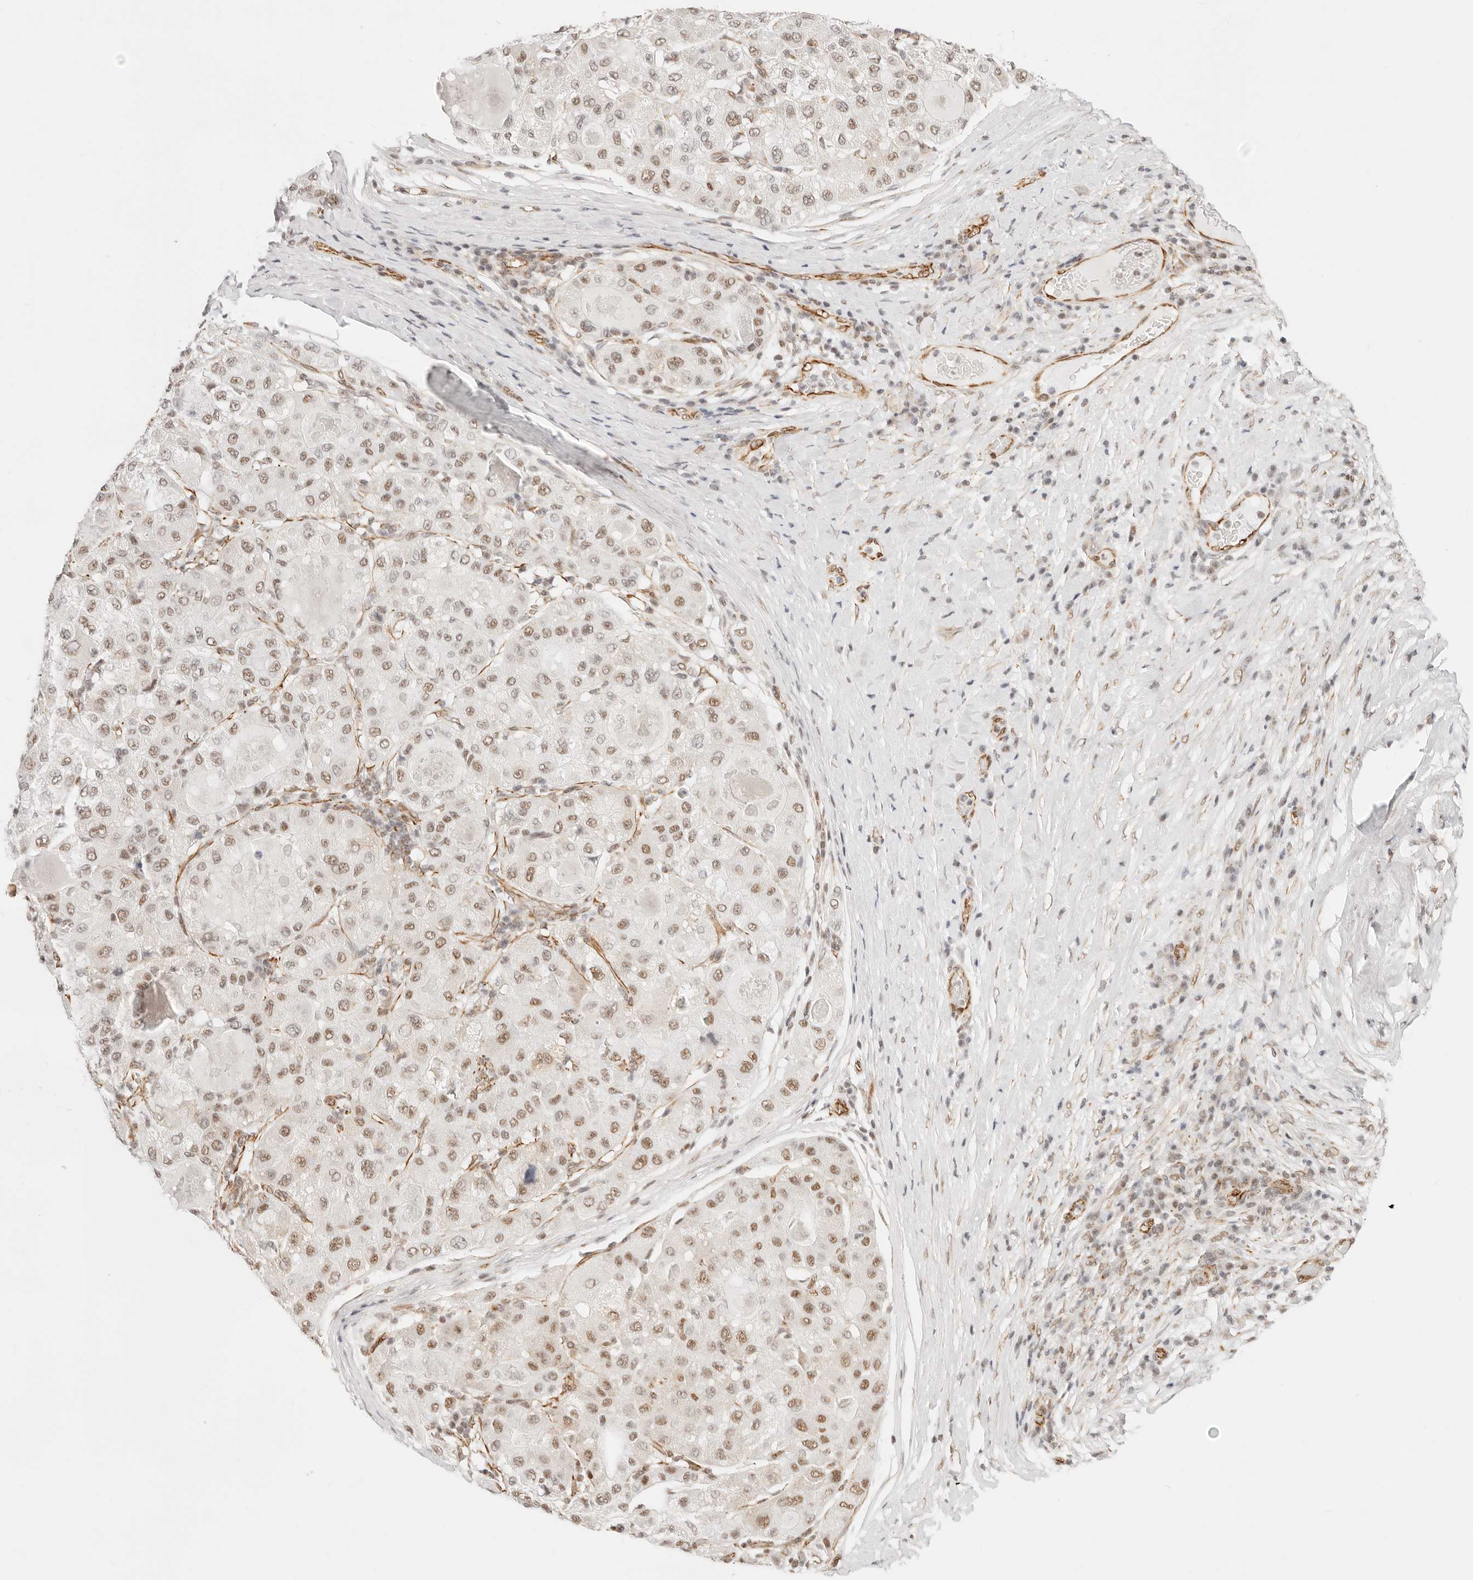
{"staining": {"intensity": "moderate", "quantity": ">75%", "location": "nuclear"}, "tissue": "liver cancer", "cell_type": "Tumor cells", "image_type": "cancer", "snomed": [{"axis": "morphology", "description": "Carcinoma, Hepatocellular, NOS"}, {"axis": "topography", "description": "Liver"}], "caption": "Immunohistochemical staining of liver cancer (hepatocellular carcinoma) shows medium levels of moderate nuclear expression in approximately >75% of tumor cells.", "gene": "ZC3H11A", "patient": {"sex": "male", "age": 80}}